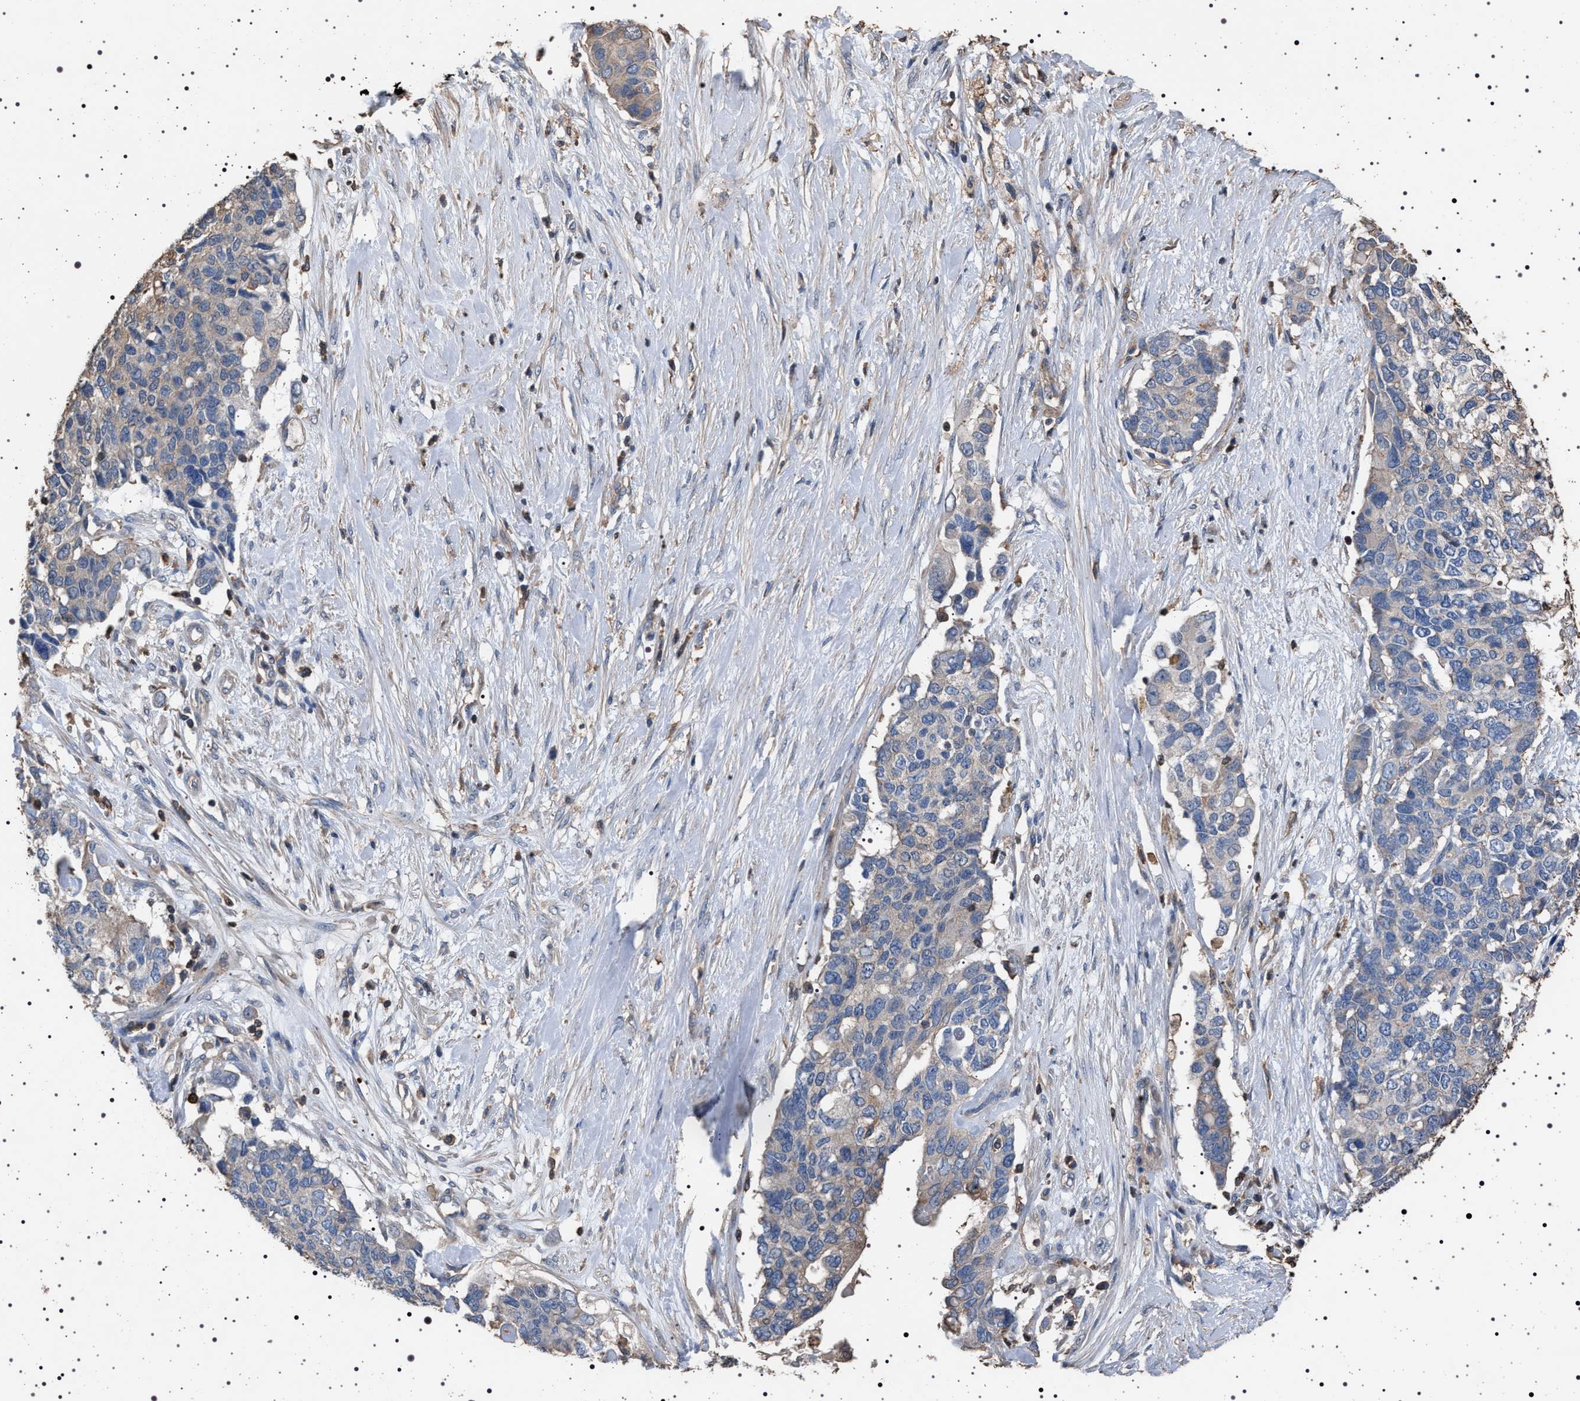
{"staining": {"intensity": "weak", "quantity": "<25%", "location": "cytoplasmic/membranous"}, "tissue": "pancreatic cancer", "cell_type": "Tumor cells", "image_type": "cancer", "snomed": [{"axis": "morphology", "description": "Adenocarcinoma, NOS"}, {"axis": "topography", "description": "Pancreas"}], "caption": "Tumor cells show no significant protein staining in pancreatic adenocarcinoma.", "gene": "SMAP2", "patient": {"sex": "female", "age": 56}}